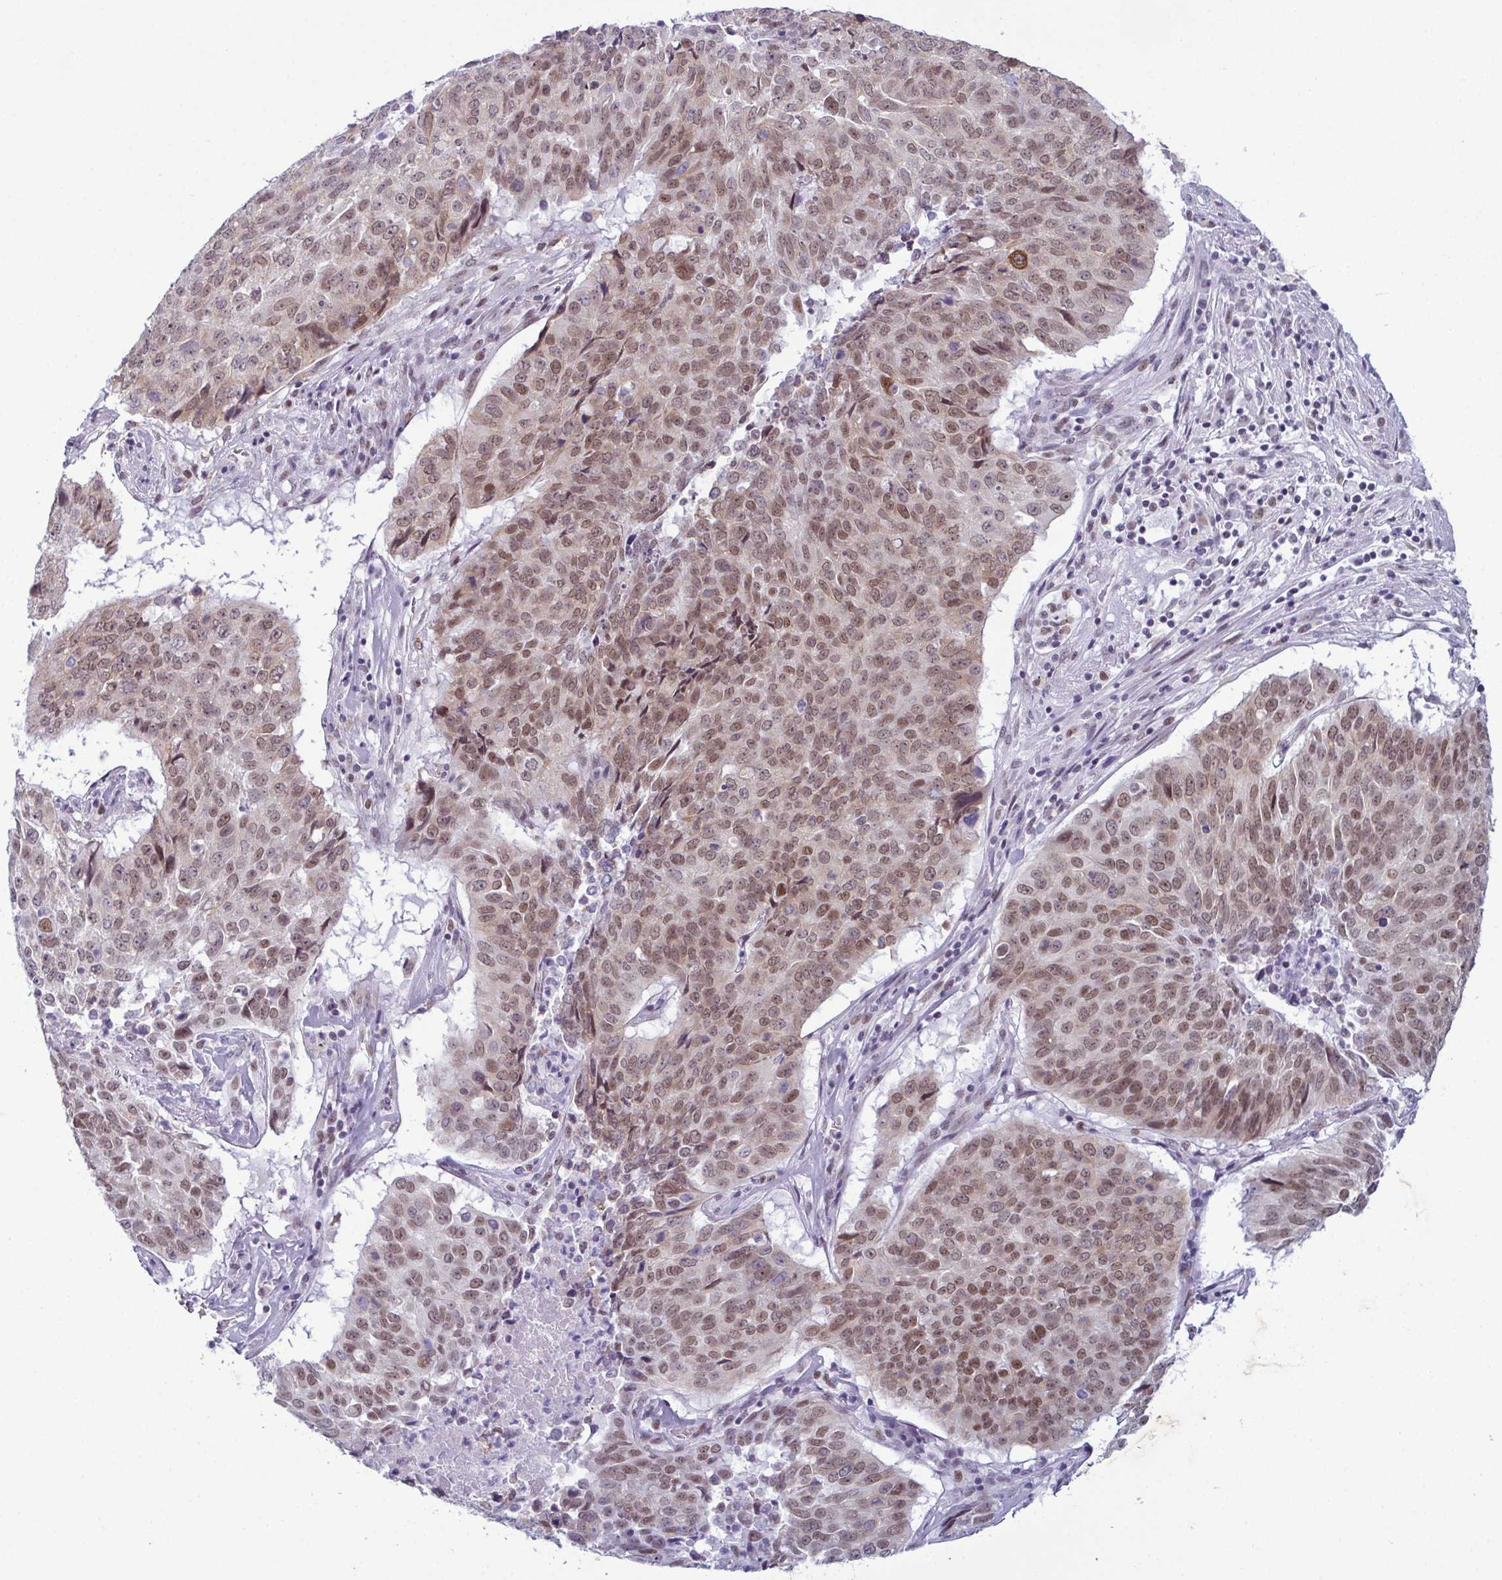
{"staining": {"intensity": "moderate", "quantity": ">75%", "location": "nuclear"}, "tissue": "lung cancer", "cell_type": "Tumor cells", "image_type": "cancer", "snomed": [{"axis": "morphology", "description": "Normal tissue, NOS"}, {"axis": "morphology", "description": "Squamous cell carcinoma, NOS"}, {"axis": "topography", "description": "Bronchus"}, {"axis": "topography", "description": "Lung"}], "caption": "Immunohistochemistry histopathology image of lung squamous cell carcinoma stained for a protein (brown), which reveals medium levels of moderate nuclear expression in approximately >75% of tumor cells.", "gene": "RBM7", "patient": {"sex": "male", "age": 64}}